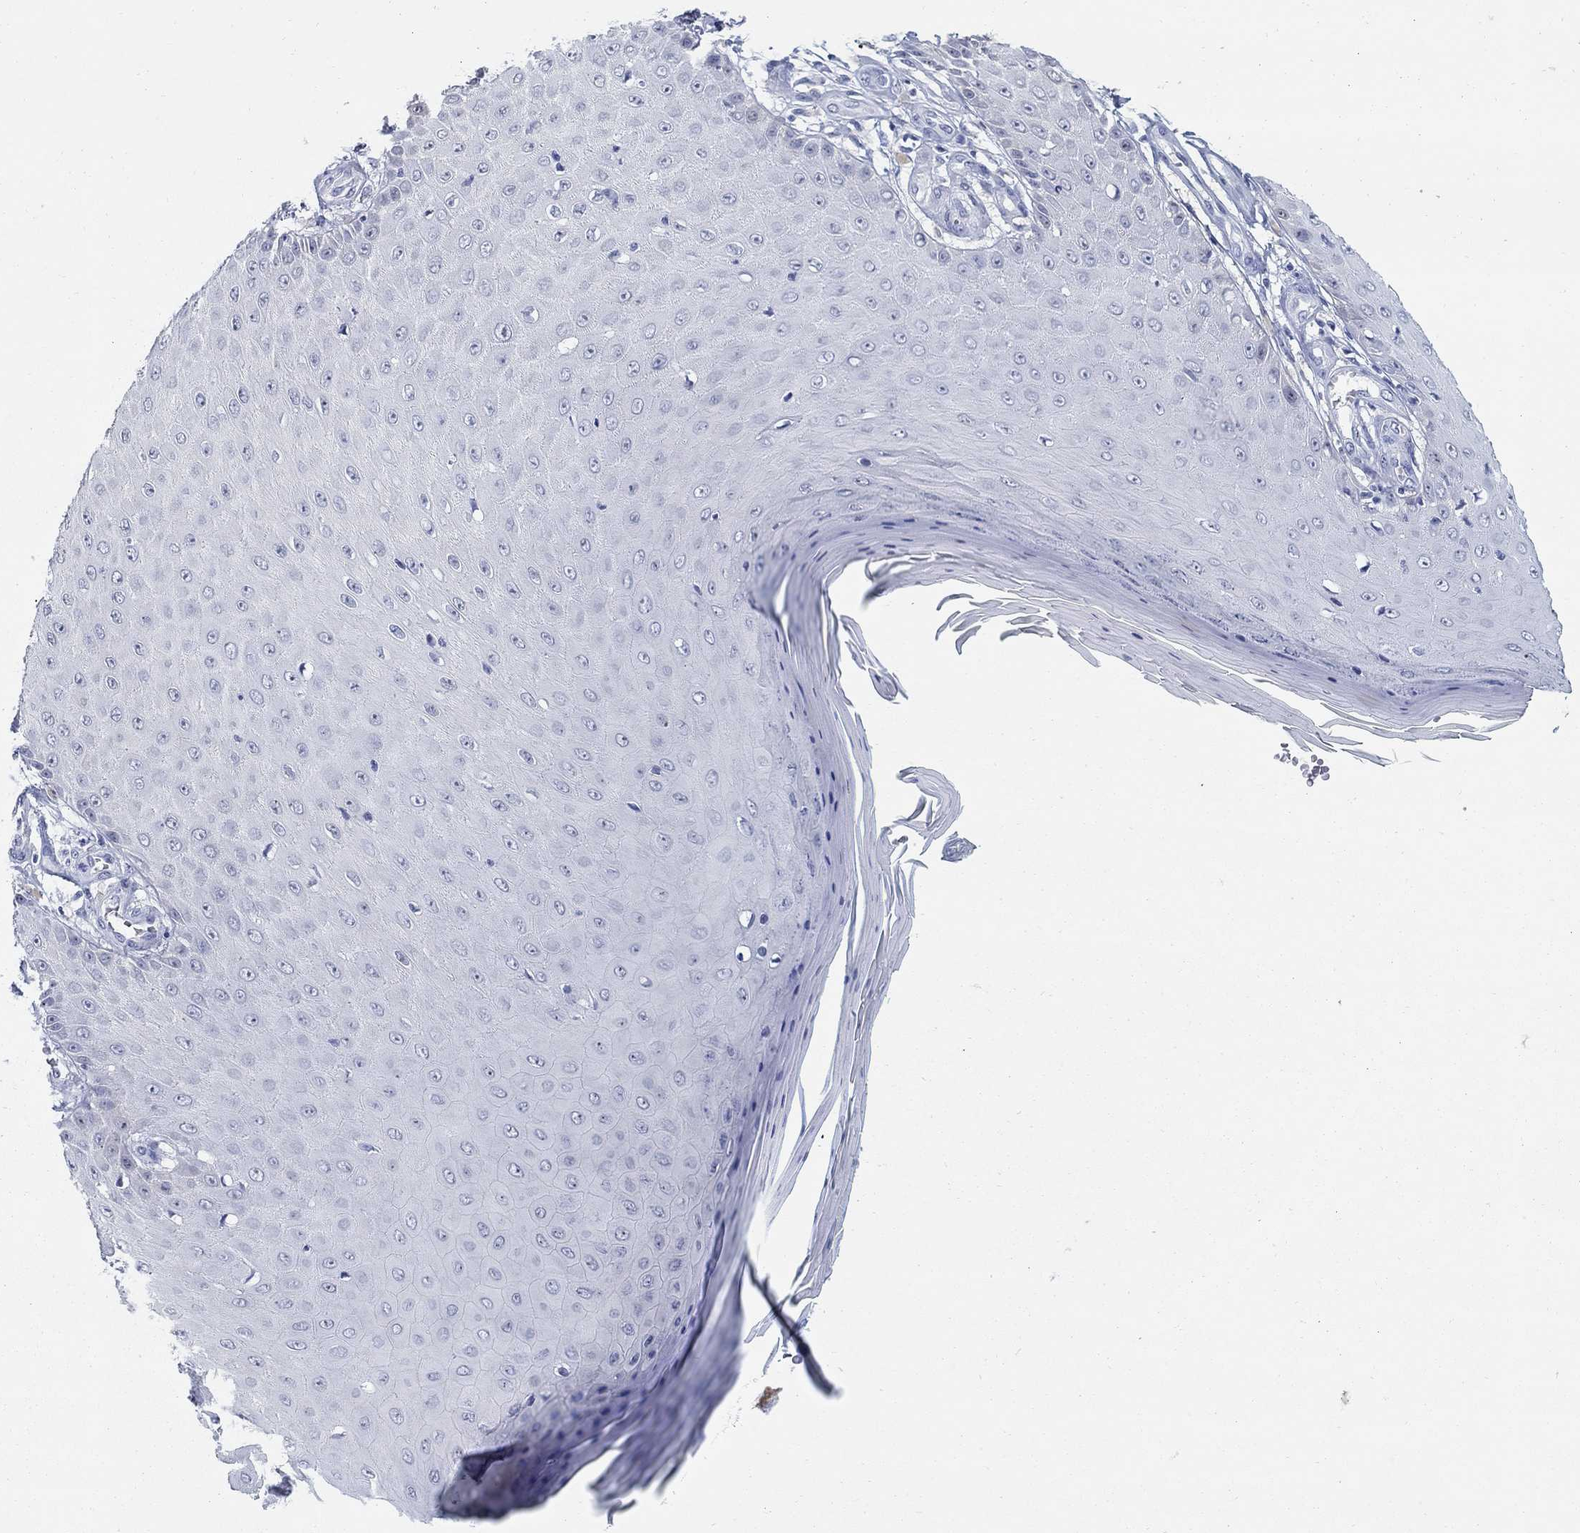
{"staining": {"intensity": "negative", "quantity": "none", "location": "none"}, "tissue": "skin cancer", "cell_type": "Tumor cells", "image_type": "cancer", "snomed": [{"axis": "morphology", "description": "Inflammation, NOS"}, {"axis": "morphology", "description": "Squamous cell carcinoma, NOS"}, {"axis": "topography", "description": "Skin"}], "caption": "Protein analysis of skin squamous cell carcinoma shows no significant positivity in tumor cells.", "gene": "AKR1C2", "patient": {"sex": "male", "age": 70}}